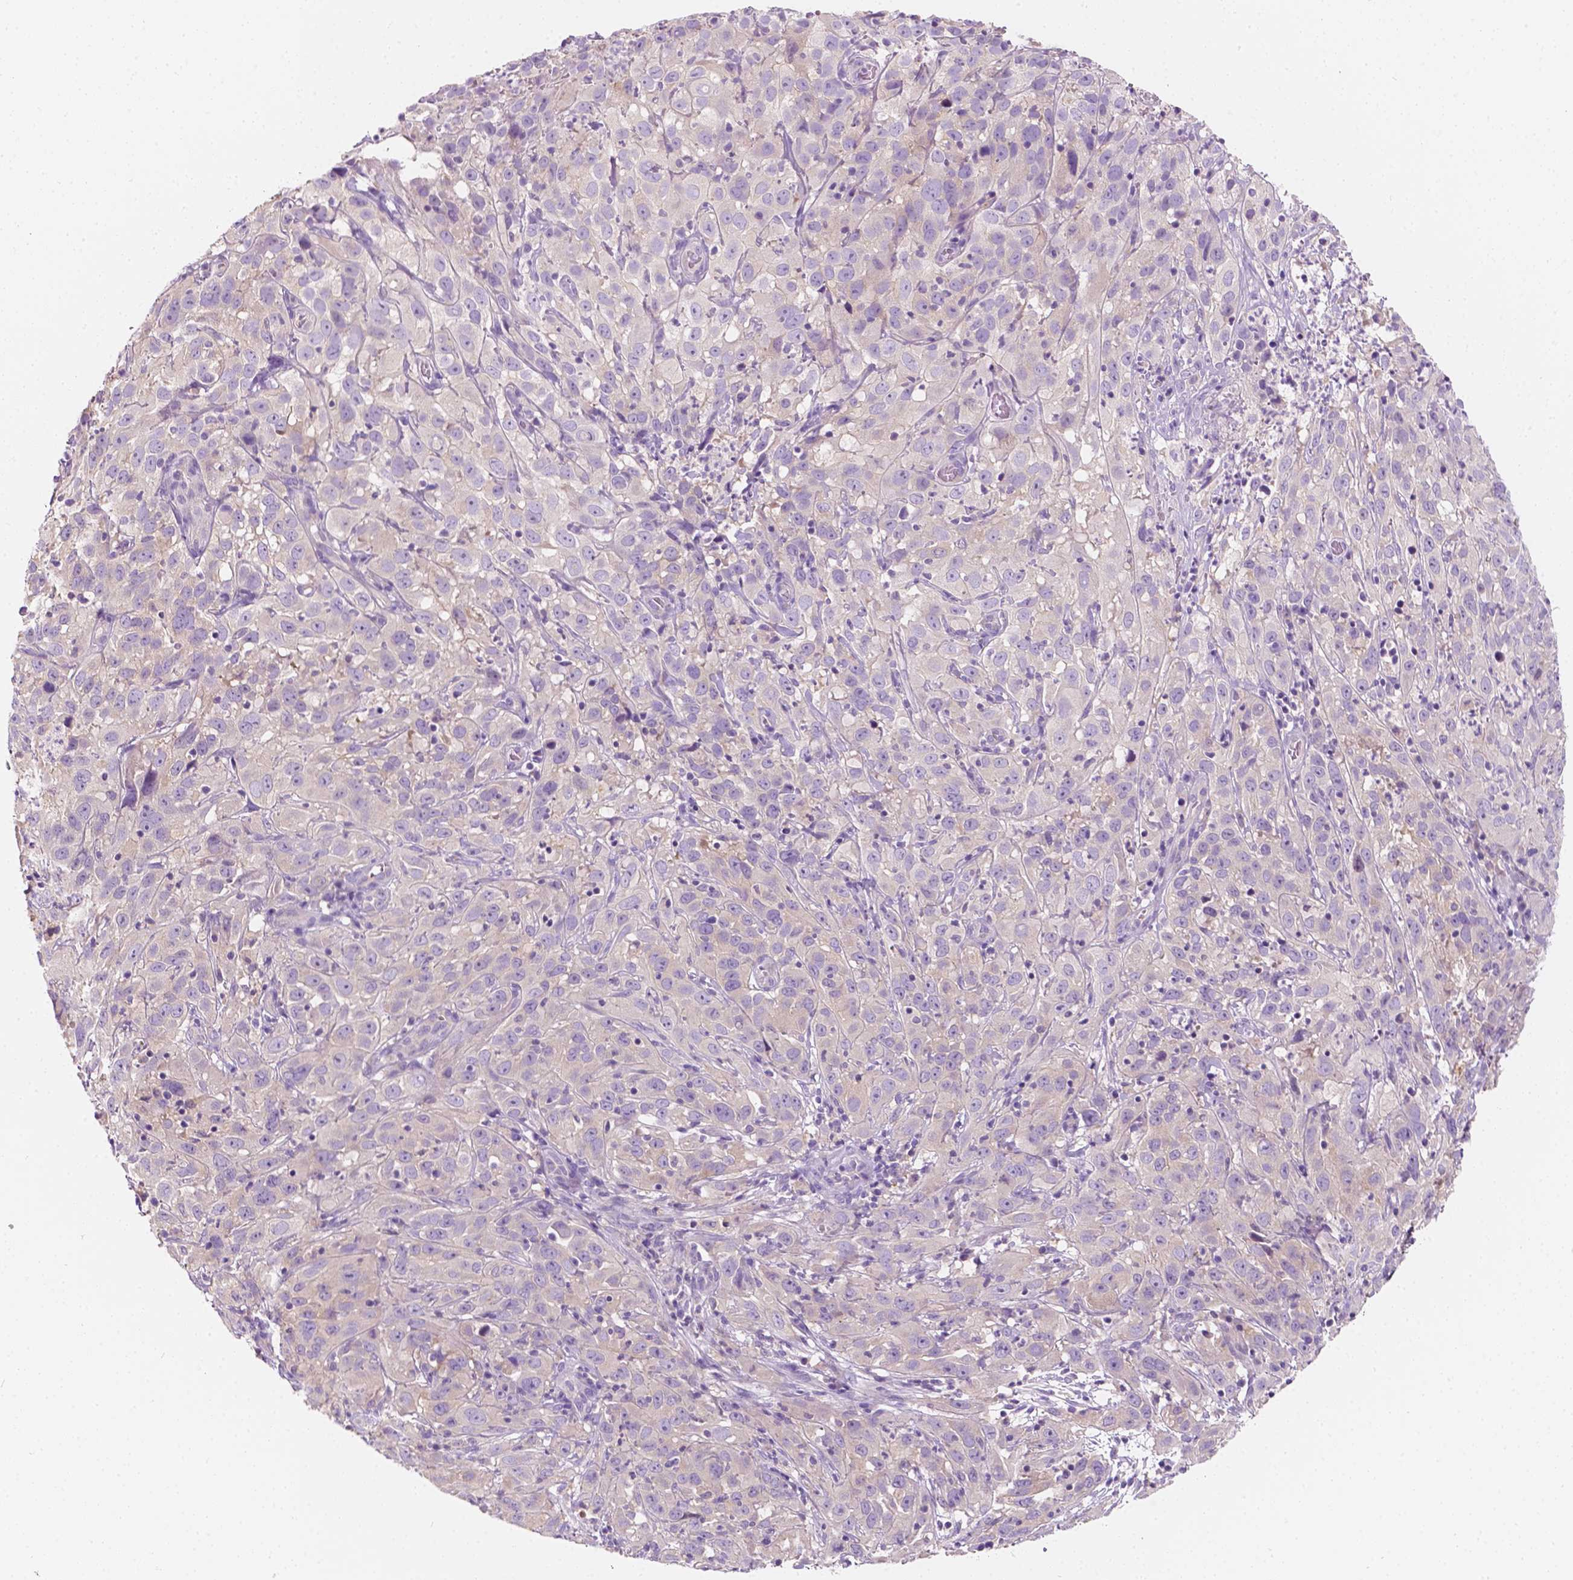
{"staining": {"intensity": "negative", "quantity": "none", "location": "none"}, "tissue": "cervical cancer", "cell_type": "Tumor cells", "image_type": "cancer", "snomed": [{"axis": "morphology", "description": "Squamous cell carcinoma, NOS"}, {"axis": "topography", "description": "Cervix"}], "caption": "Immunohistochemistry (IHC) of squamous cell carcinoma (cervical) shows no positivity in tumor cells. The staining was performed using DAB to visualize the protein expression in brown, while the nuclei were stained in blue with hematoxylin (Magnification: 20x).", "gene": "SIRT2", "patient": {"sex": "female", "age": 32}}